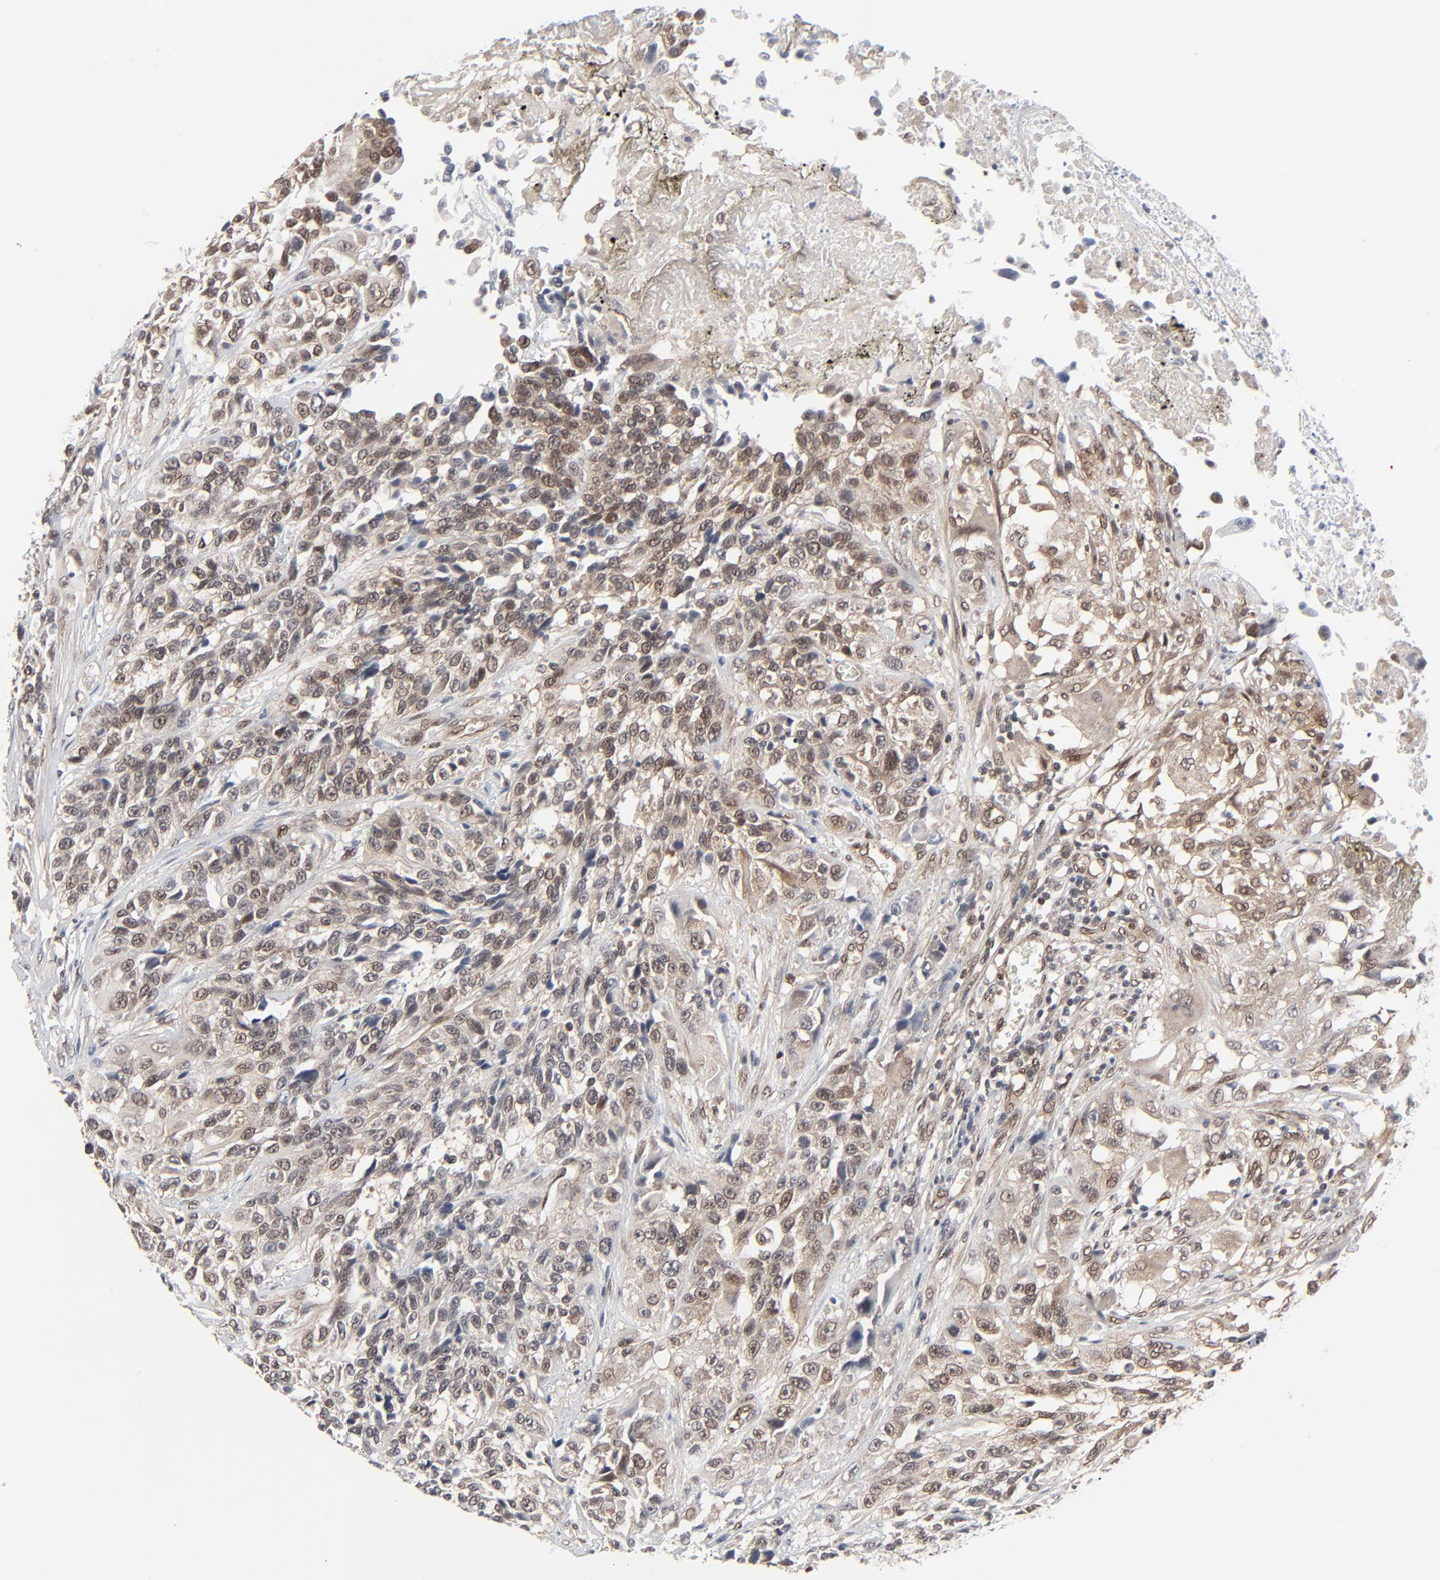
{"staining": {"intensity": "weak", "quantity": "25%-75%", "location": "cytoplasmic/membranous,nuclear"}, "tissue": "urothelial cancer", "cell_type": "Tumor cells", "image_type": "cancer", "snomed": [{"axis": "morphology", "description": "Urothelial carcinoma, High grade"}, {"axis": "topography", "description": "Urinary bladder"}], "caption": "A brown stain shows weak cytoplasmic/membranous and nuclear positivity of a protein in urothelial carcinoma (high-grade) tumor cells. The staining is performed using DAB (3,3'-diaminobenzidine) brown chromogen to label protein expression. The nuclei are counter-stained blue using hematoxylin.", "gene": "AKT1", "patient": {"sex": "female", "age": 81}}